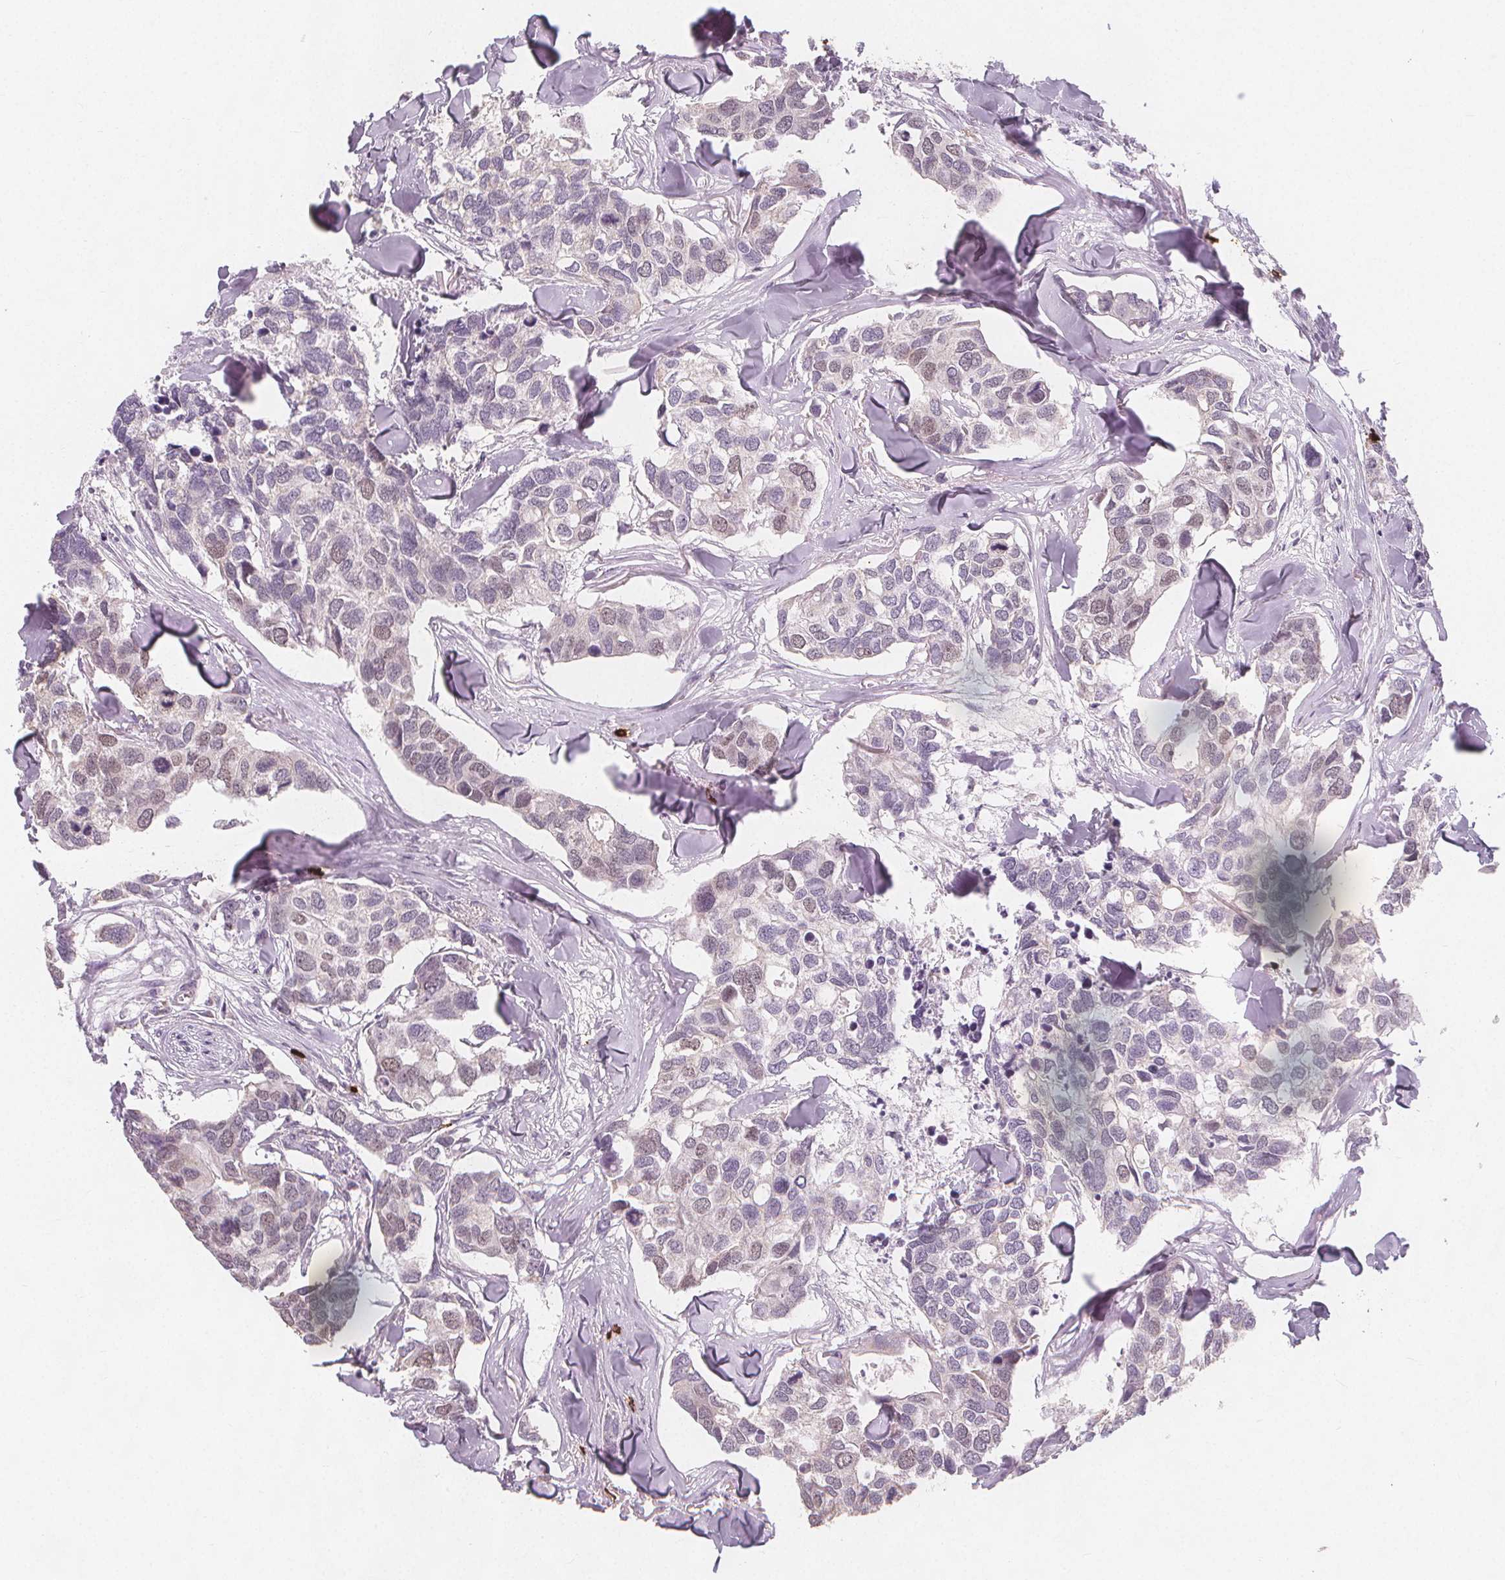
{"staining": {"intensity": "weak", "quantity": "<25%", "location": "nuclear"}, "tissue": "breast cancer", "cell_type": "Tumor cells", "image_type": "cancer", "snomed": [{"axis": "morphology", "description": "Duct carcinoma"}, {"axis": "topography", "description": "Breast"}], "caption": "Tumor cells are negative for brown protein staining in invasive ductal carcinoma (breast). Brightfield microscopy of immunohistochemistry (IHC) stained with DAB (3,3'-diaminobenzidine) (brown) and hematoxylin (blue), captured at high magnification.", "gene": "TIPIN", "patient": {"sex": "female", "age": 83}}